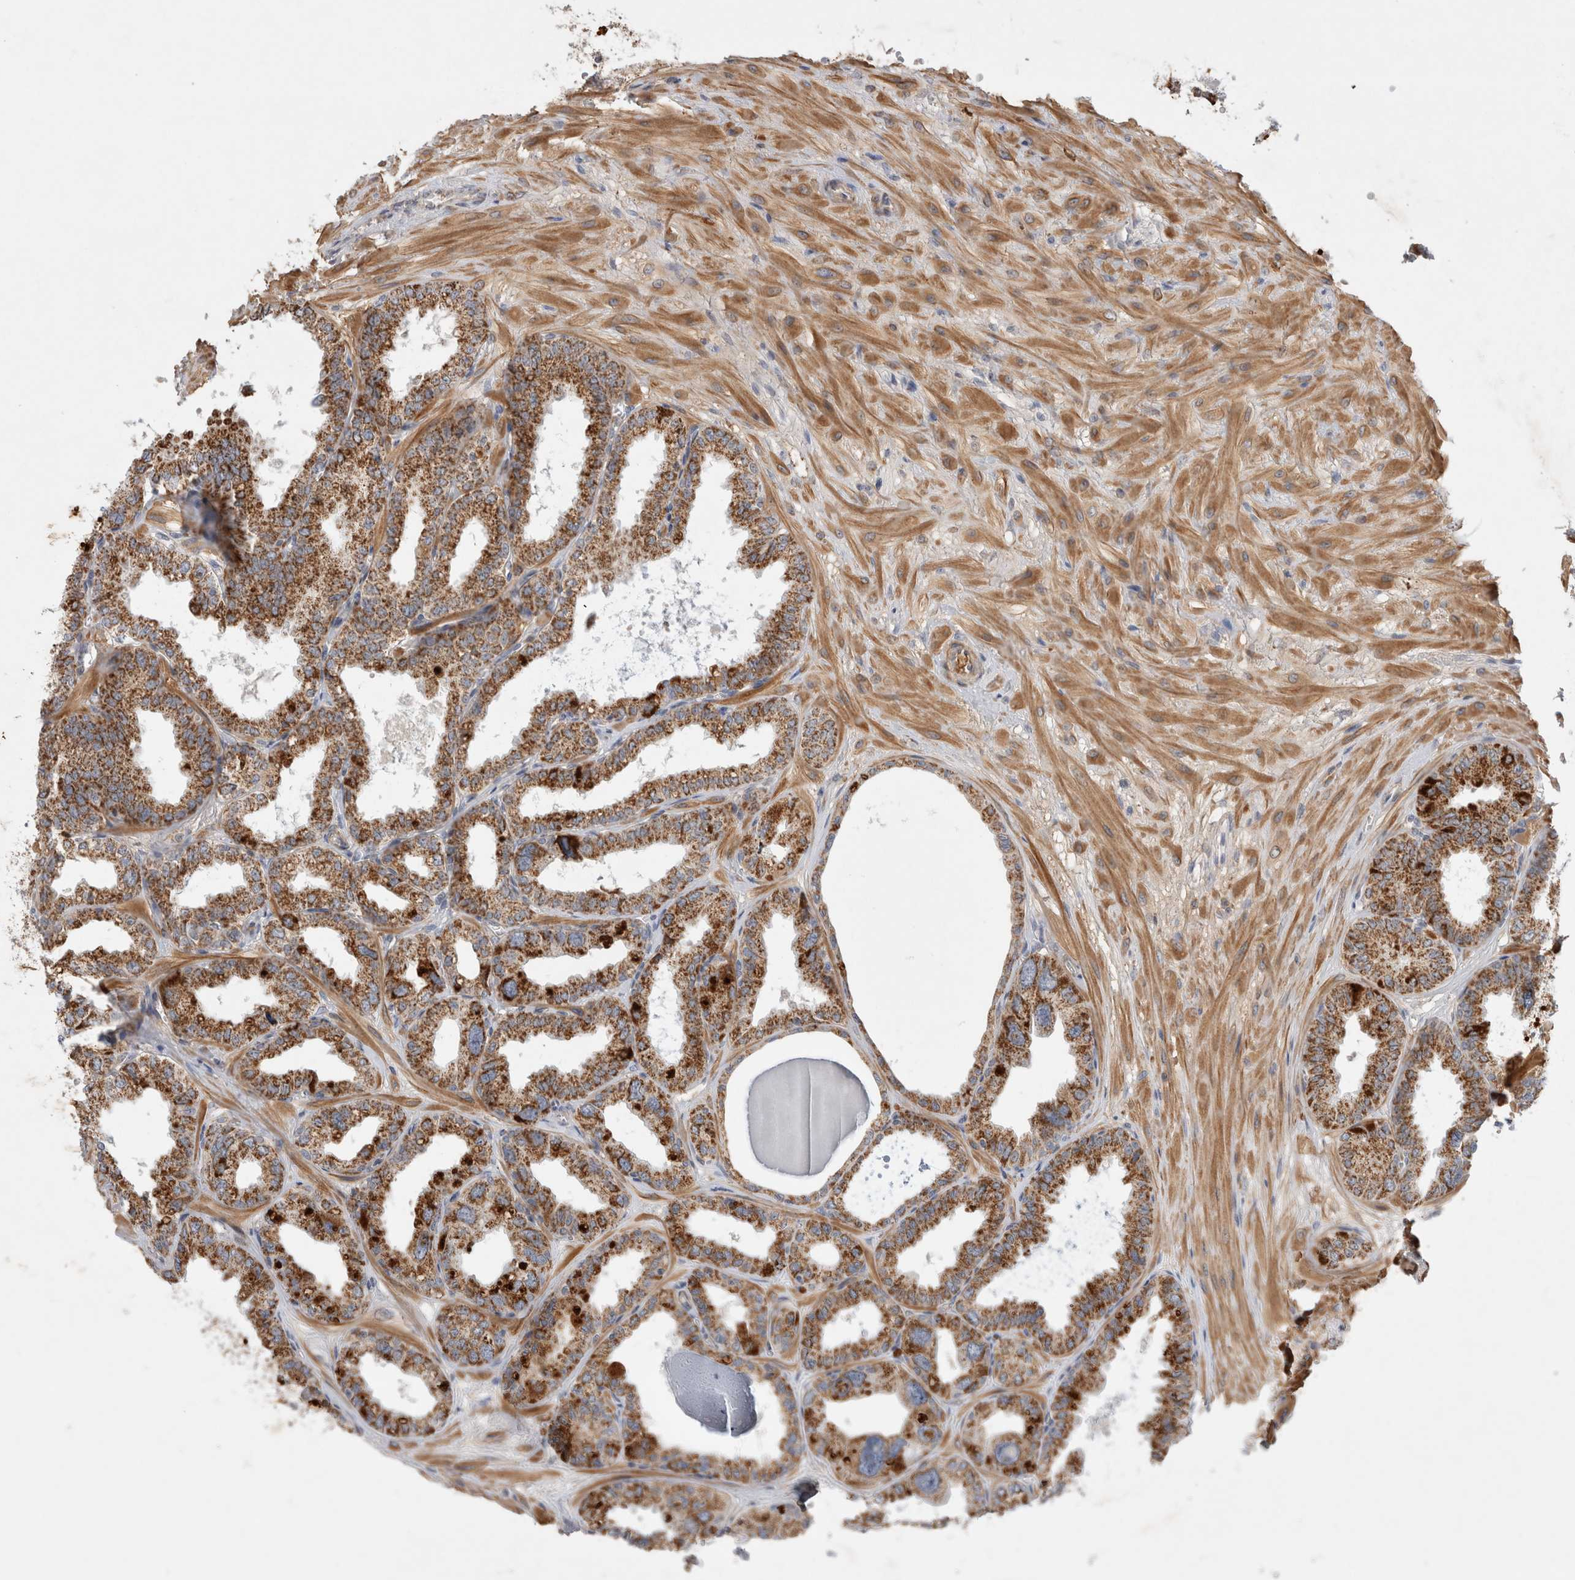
{"staining": {"intensity": "strong", "quantity": ">75%", "location": "cytoplasmic/membranous"}, "tissue": "seminal vesicle", "cell_type": "Glandular cells", "image_type": "normal", "snomed": [{"axis": "morphology", "description": "Normal tissue, NOS"}, {"axis": "topography", "description": "Prostate"}, {"axis": "topography", "description": "Seminal veicle"}], "caption": "IHC photomicrograph of benign seminal vesicle: human seminal vesicle stained using immunohistochemistry (IHC) shows high levels of strong protein expression localized specifically in the cytoplasmic/membranous of glandular cells, appearing as a cytoplasmic/membranous brown color.", "gene": "MRPS28", "patient": {"sex": "male", "age": 51}}